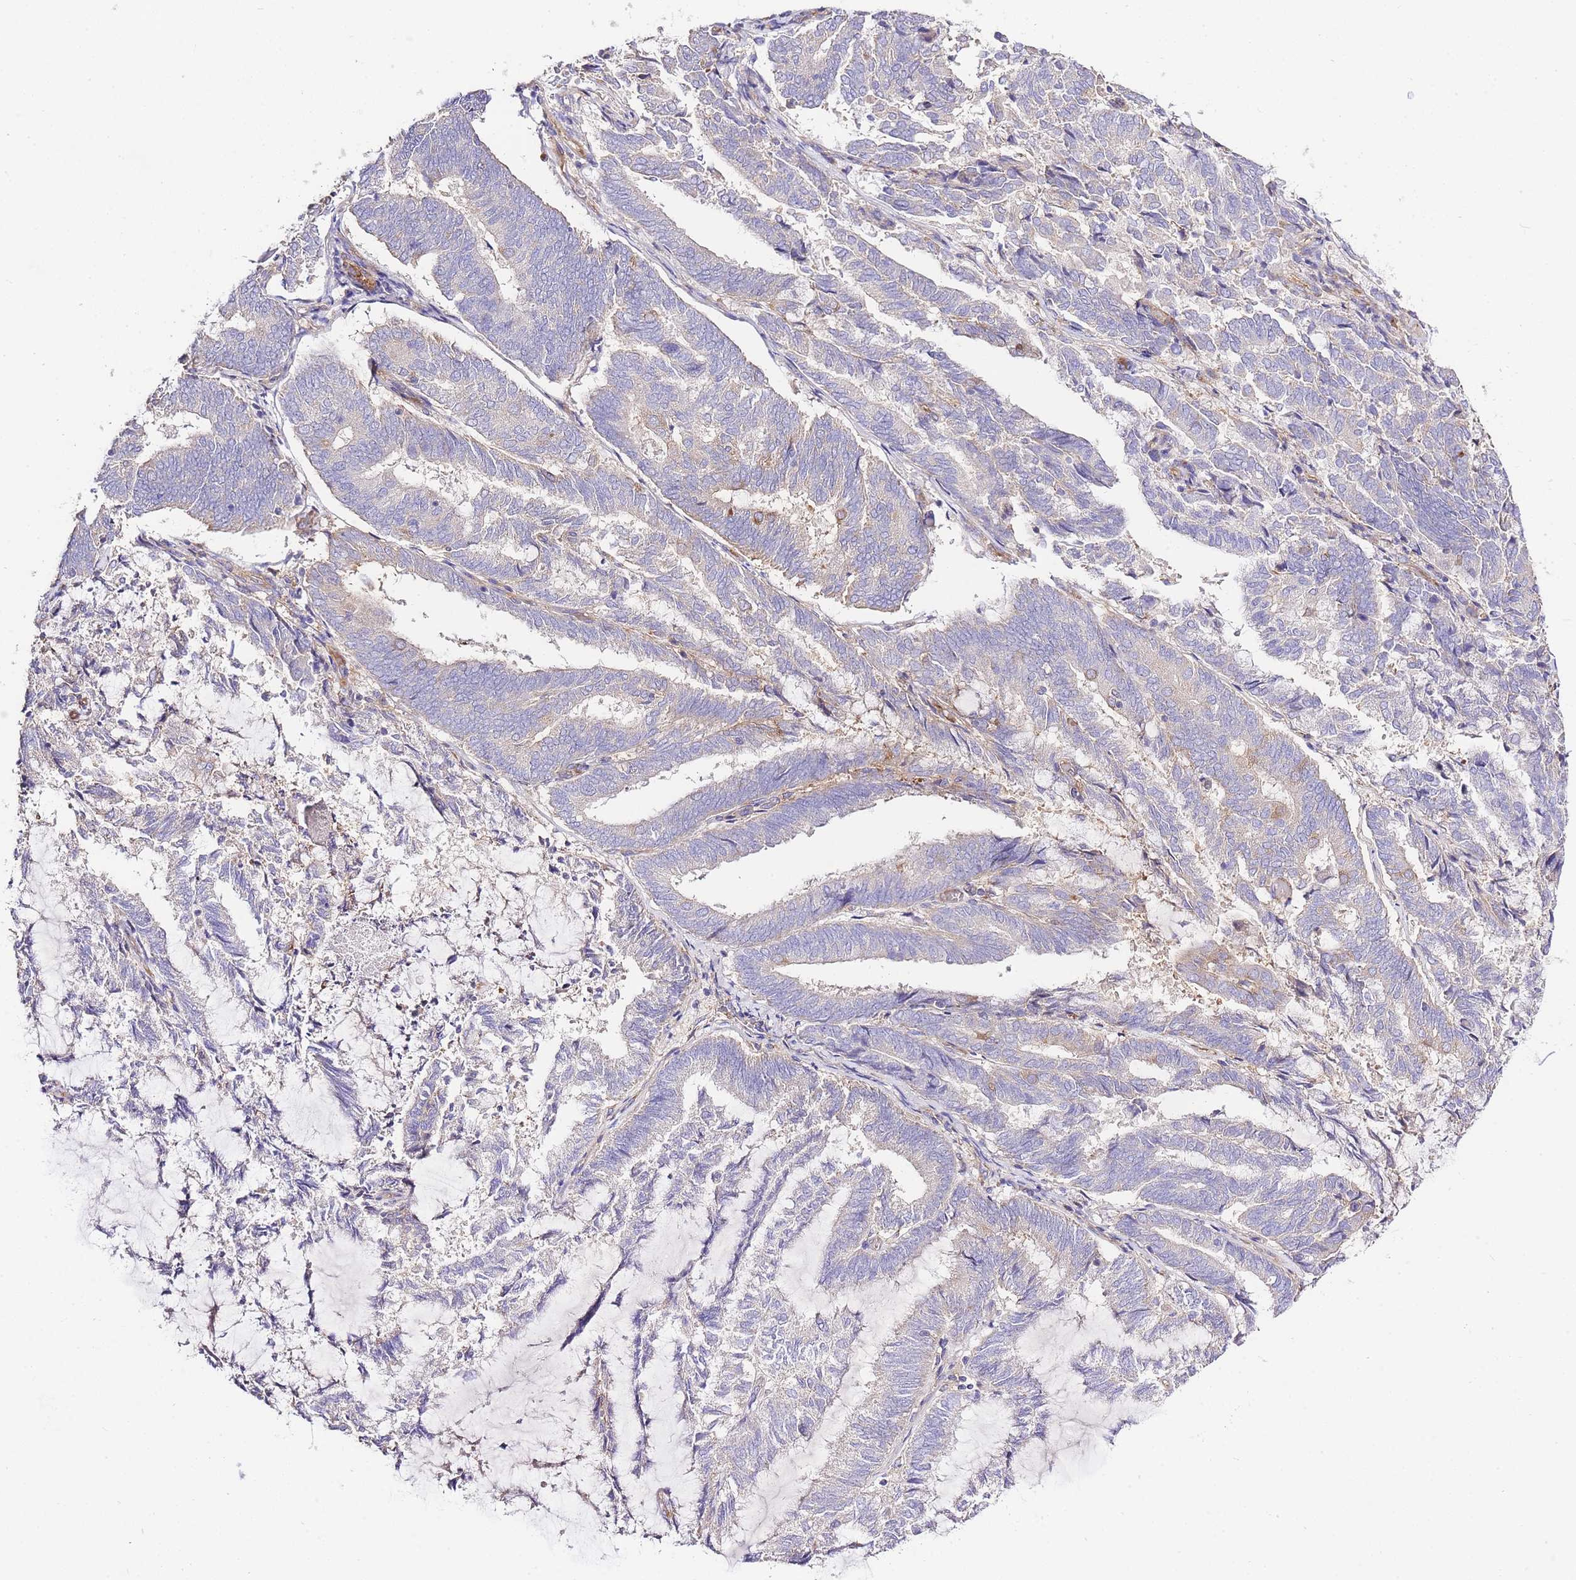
{"staining": {"intensity": "negative", "quantity": "none", "location": "none"}, "tissue": "endometrial cancer", "cell_type": "Tumor cells", "image_type": "cancer", "snomed": [{"axis": "morphology", "description": "Adenocarcinoma, NOS"}, {"axis": "topography", "description": "Endometrium"}], "caption": "Protein analysis of endometrial adenocarcinoma demonstrates no significant expression in tumor cells. (DAB (3,3'-diaminobenzidine) immunohistochemistry (IHC) with hematoxylin counter stain).", "gene": "INSYN2B", "patient": {"sex": "female", "age": 80}}